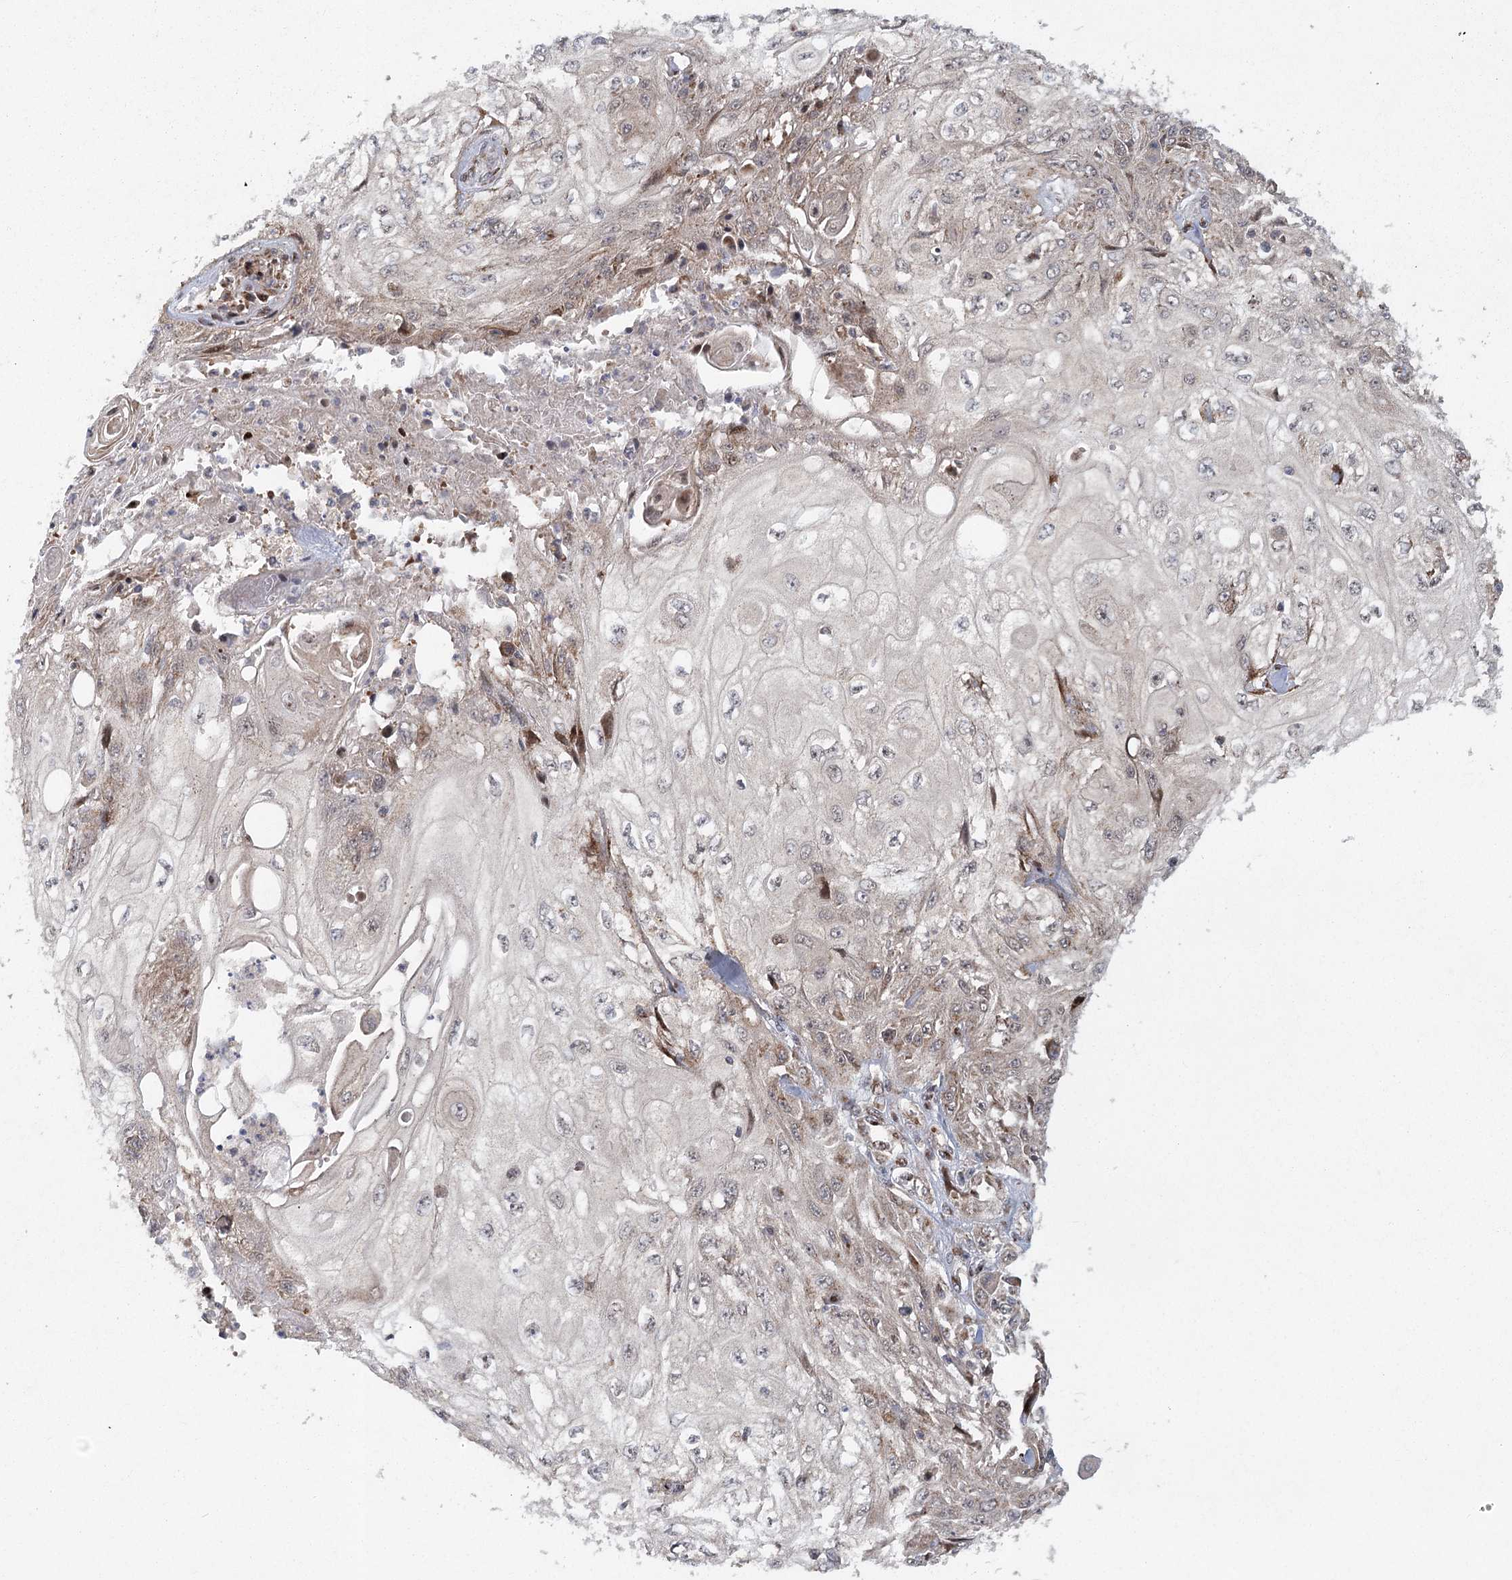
{"staining": {"intensity": "negative", "quantity": "none", "location": "none"}, "tissue": "skin cancer", "cell_type": "Tumor cells", "image_type": "cancer", "snomed": [{"axis": "morphology", "description": "Squamous cell carcinoma, NOS"}, {"axis": "topography", "description": "Skin"}], "caption": "Tumor cells show no significant positivity in skin cancer. (Brightfield microscopy of DAB immunohistochemistry (IHC) at high magnification).", "gene": "IFT46", "patient": {"sex": "male", "age": 75}}